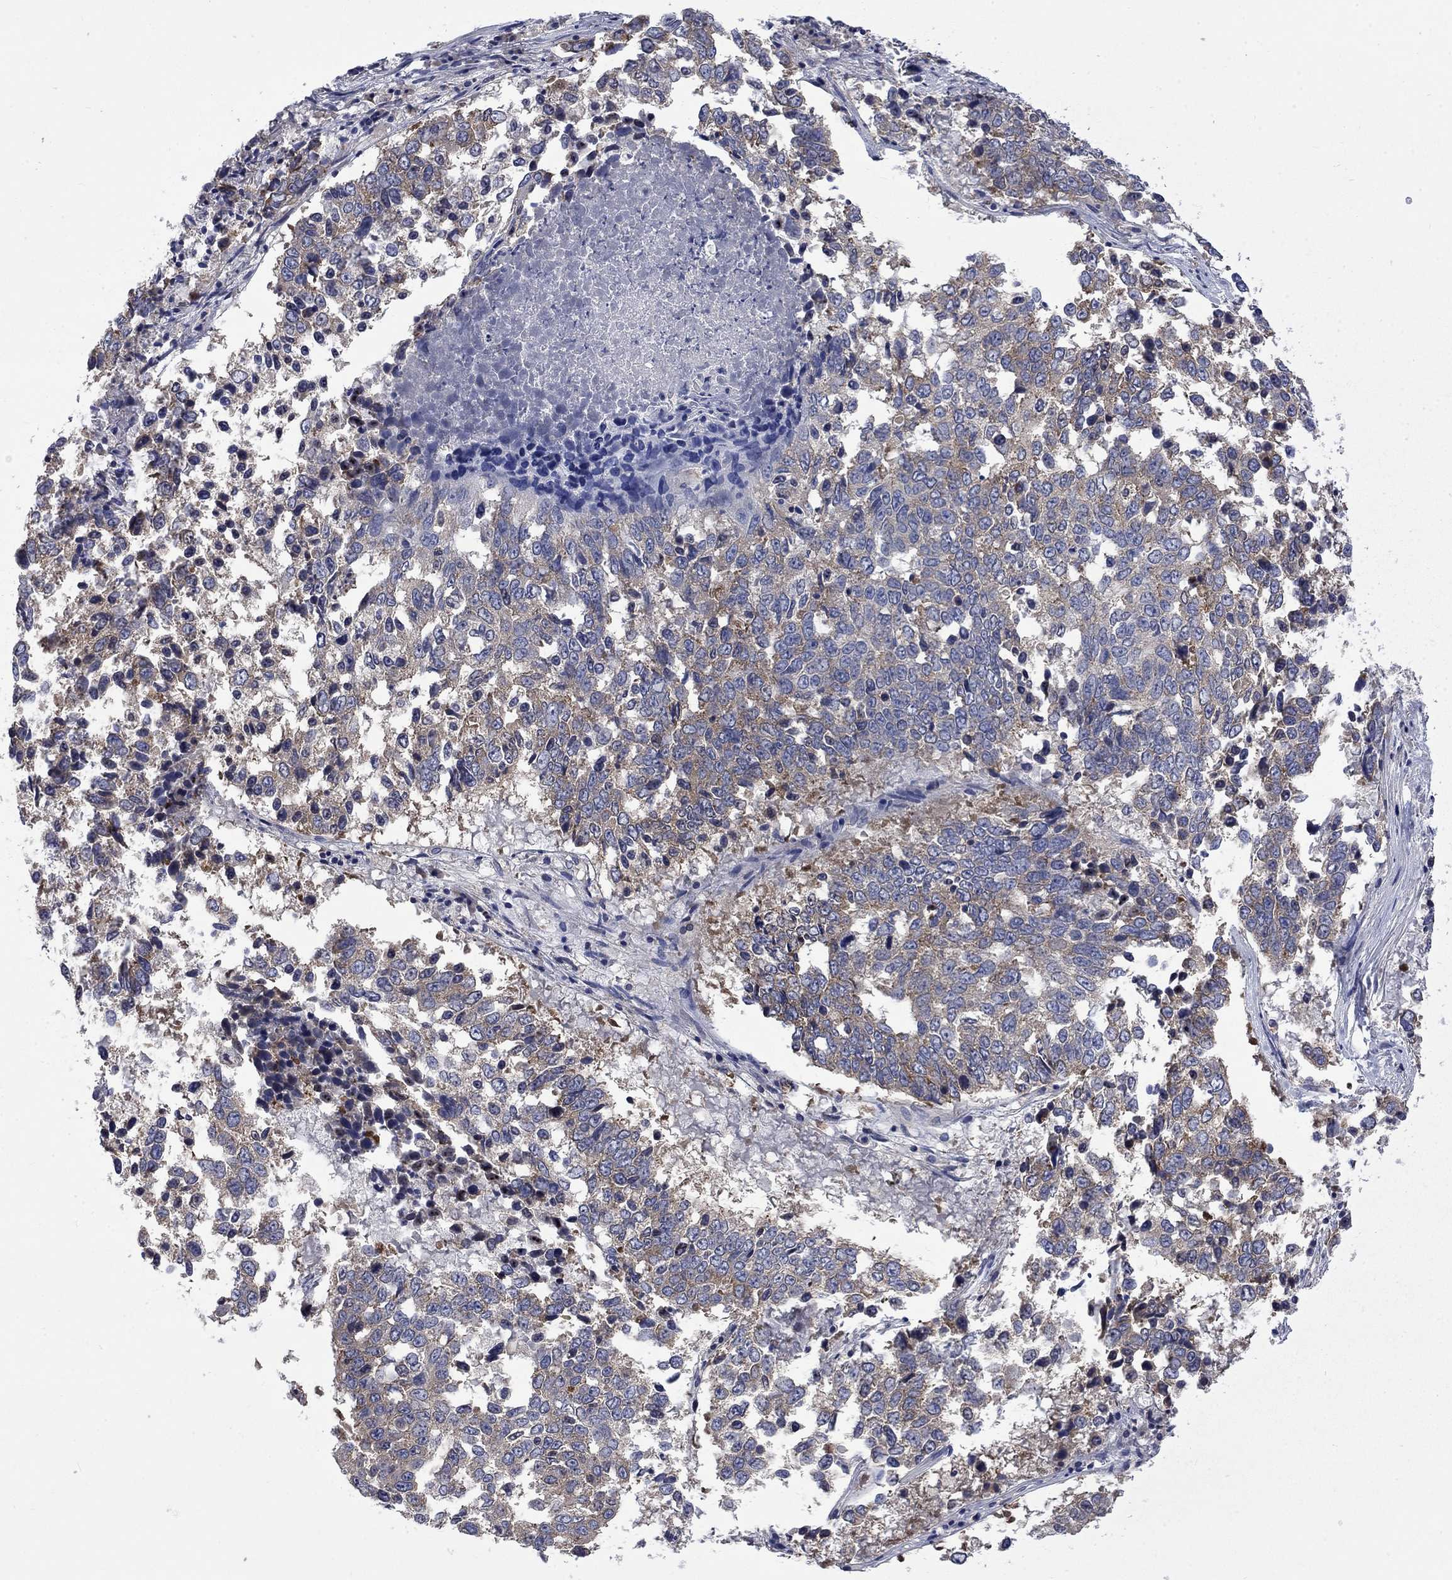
{"staining": {"intensity": "weak", "quantity": "25%-75%", "location": "cytoplasmic/membranous"}, "tissue": "lung cancer", "cell_type": "Tumor cells", "image_type": "cancer", "snomed": [{"axis": "morphology", "description": "Squamous cell carcinoma, NOS"}, {"axis": "topography", "description": "Lung"}], "caption": "Lung cancer (squamous cell carcinoma) tissue exhibits weak cytoplasmic/membranous expression in about 25%-75% of tumor cells", "gene": "HSPA12A", "patient": {"sex": "male", "age": 82}}